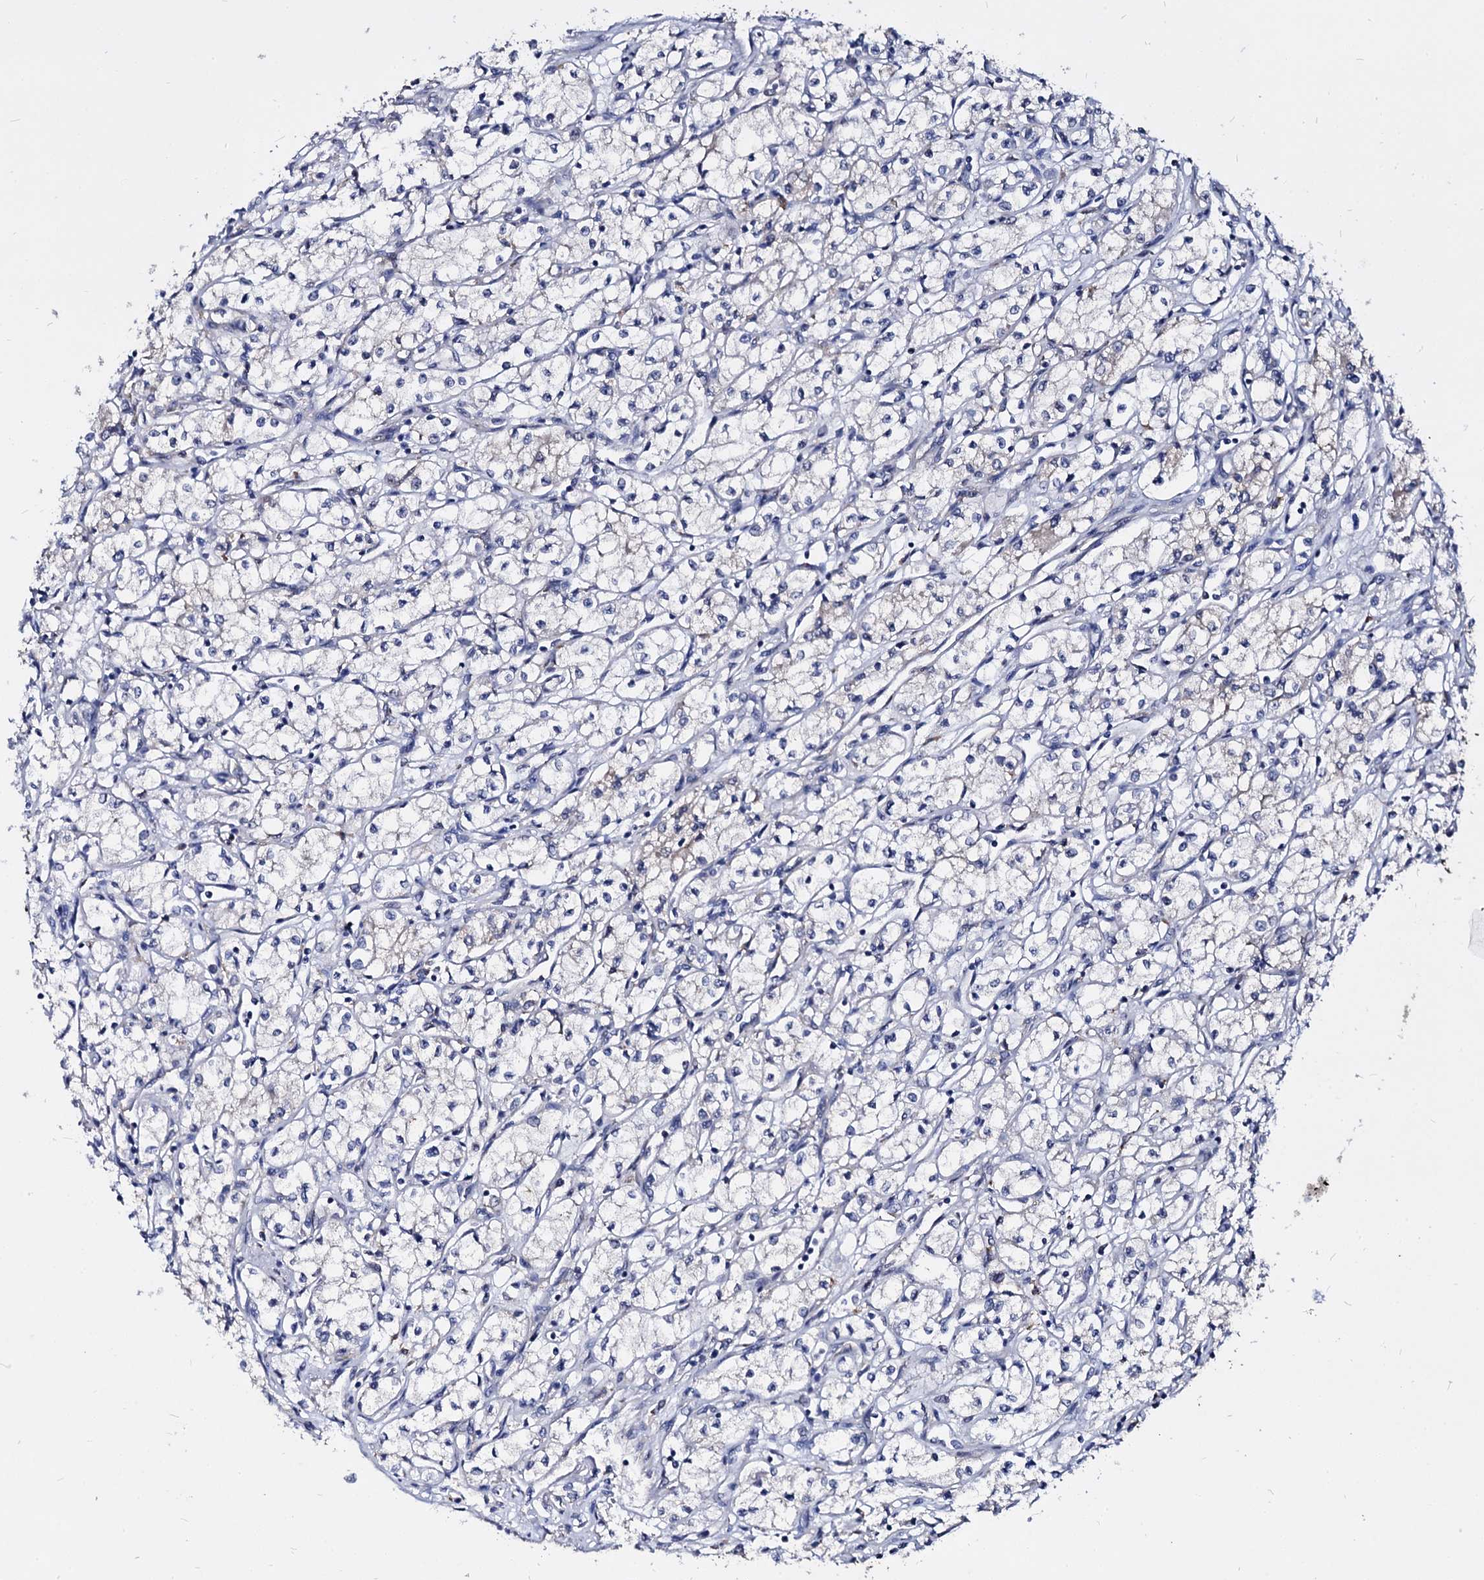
{"staining": {"intensity": "negative", "quantity": "none", "location": "none"}, "tissue": "renal cancer", "cell_type": "Tumor cells", "image_type": "cancer", "snomed": [{"axis": "morphology", "description": "Adenocarcinoma, NOS"}, {"axis": "topography", "description": "Kidney"}], "caption": "The immunohistochemistry (IHC) histopathology image has no significant staining in tumor cells of adenocarcinoma (renal) tissue.", "gene": "NME1", "patient": {"sex": "male", "age": 59}}